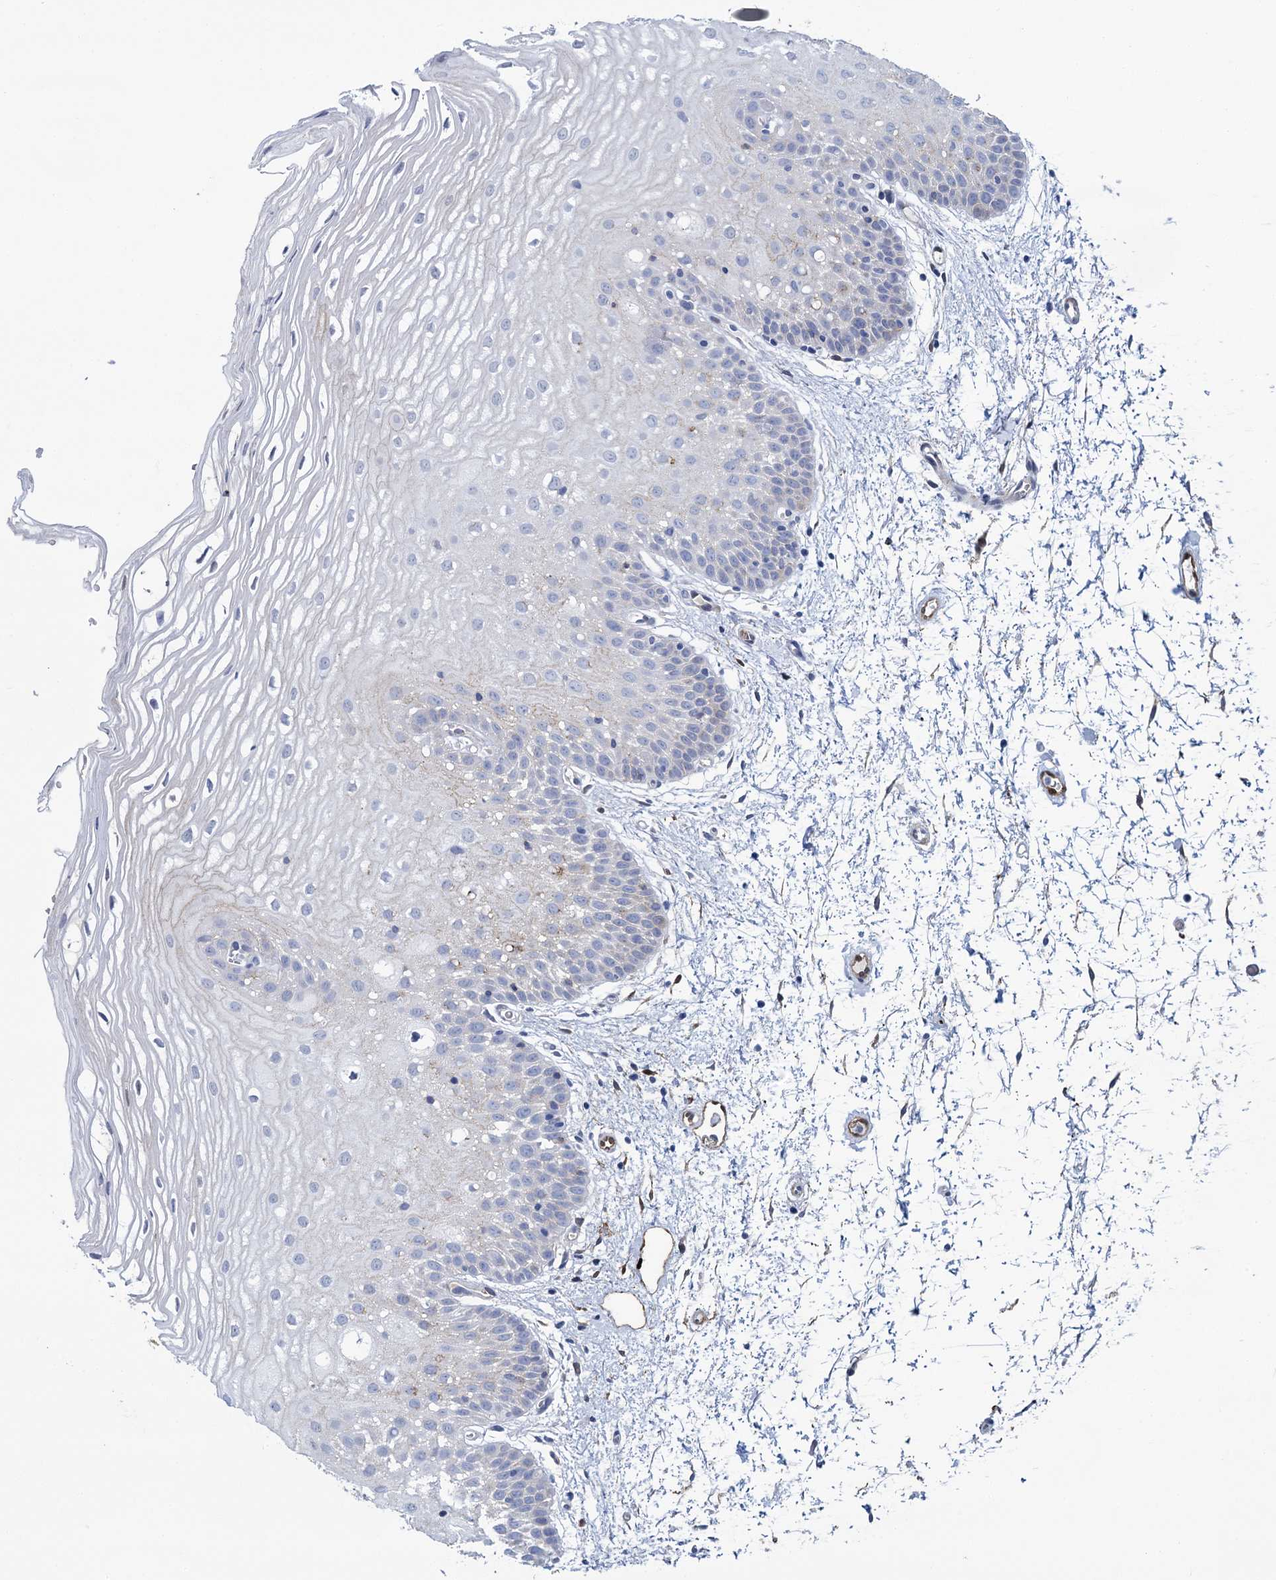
{"staining": {"intensity": "negative", "quantity": "none", "location": "none"}, "tissue": "oral mucosa", "cell_type": "Squamous epithelial cells", "image_type": "normal", "snomed": [{"axis": "morphology", "description": "Normal tissue, NOS"}, {"axis": "topography", "description": "Oral tissue"}, {"axis": "topography", "description": "Tounge, NOS"}], "caption": "Oral mucosa stained for a protein using IHC demonstrates no positivity squamous epithelial cells.", "gene": "SNCG", "patient": {"sex": "female", "age": 73}}